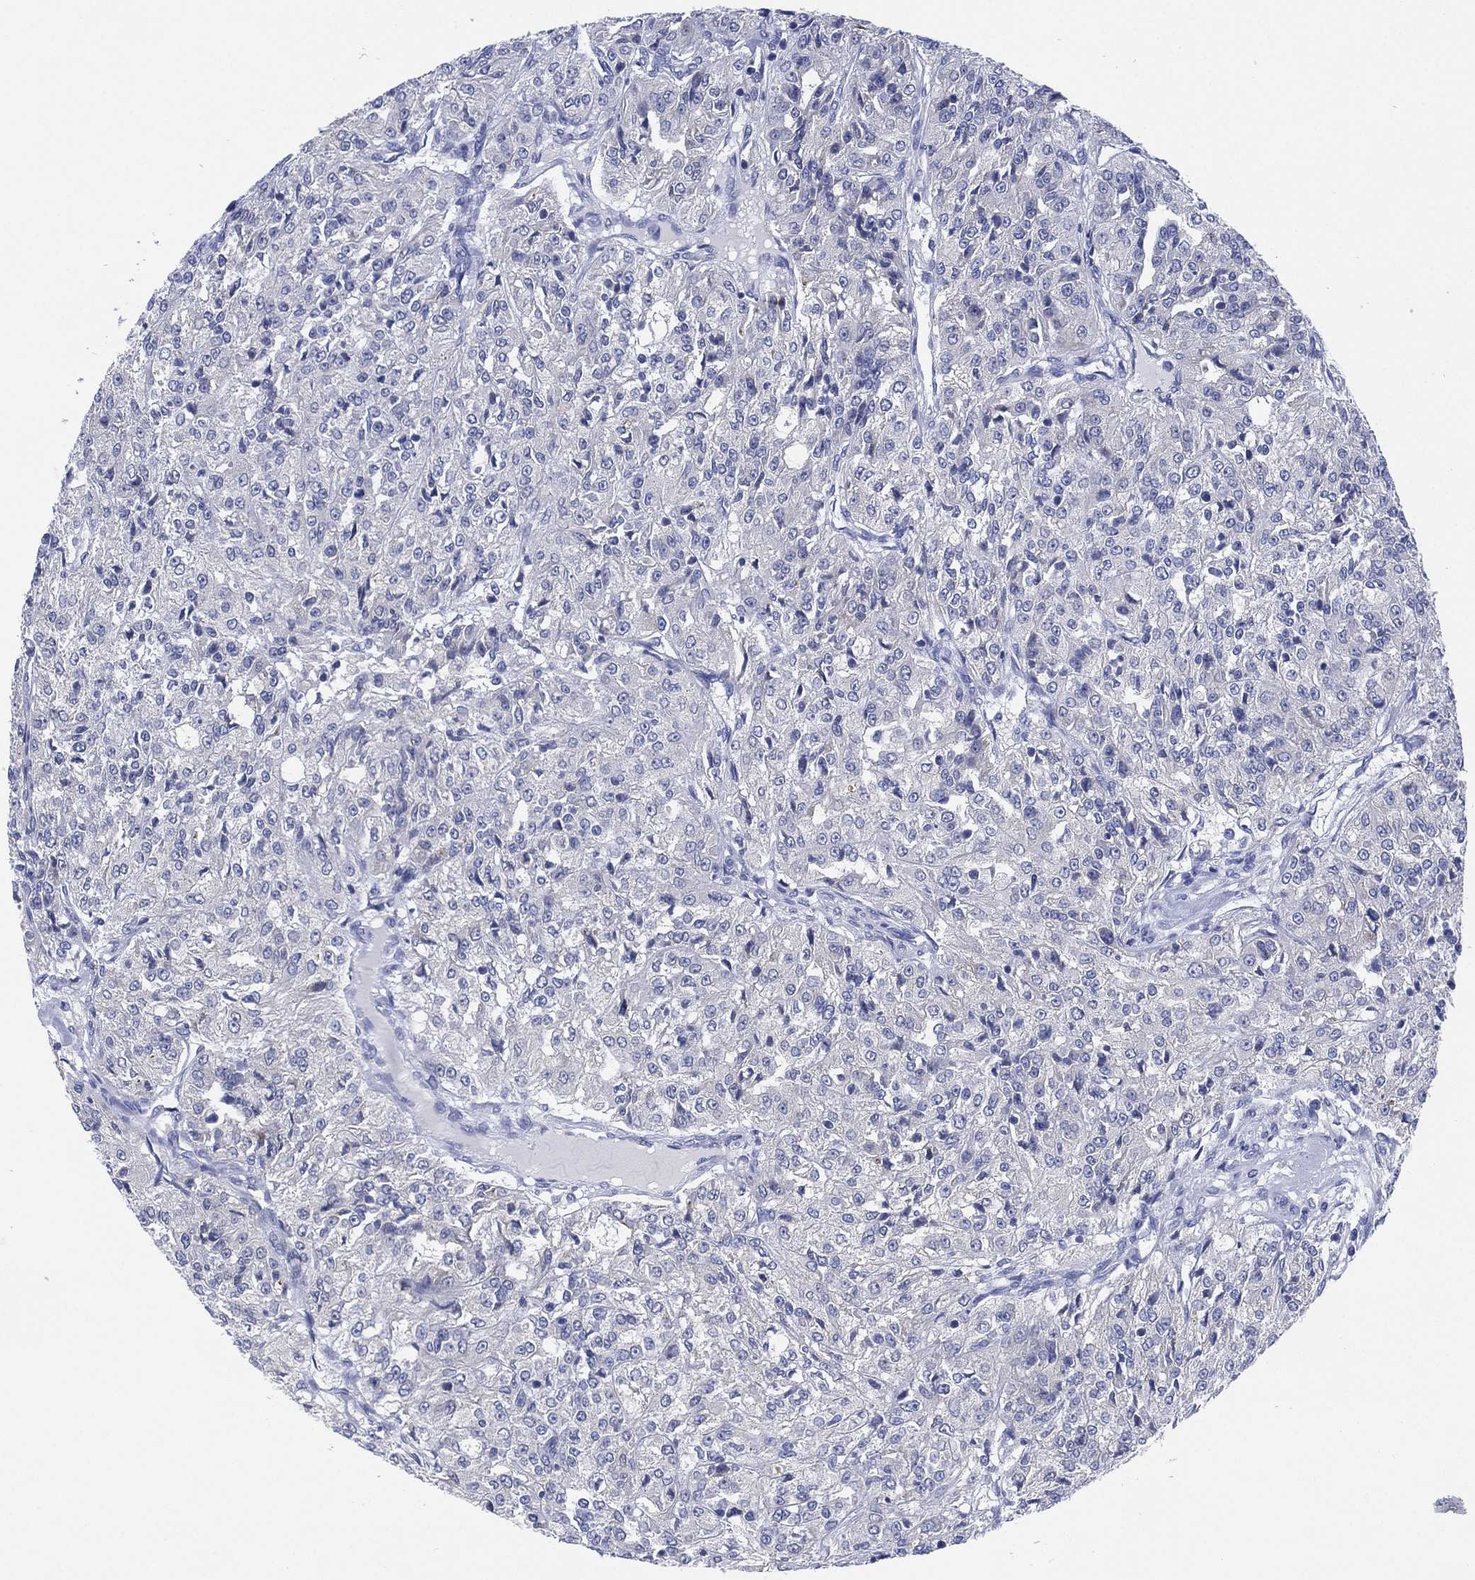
{"staining": {"intensity": "negative", "quantity": "none", "location": "none"}, "tissue": "renal cancer", "cell_type": "Tumor cells", "image_type": "cancer", "snomed": [{"axis": "morphology", "description": "Adenocarcinoma, NOS"}, {"axis": "topography", "description": "Kidney"}], "caption": "Tumor cells are negative for brown protein staining in renal adenocarcinoma.", "gene": "CHRNA3", "patient": {"sex": "female", "age": 63}}